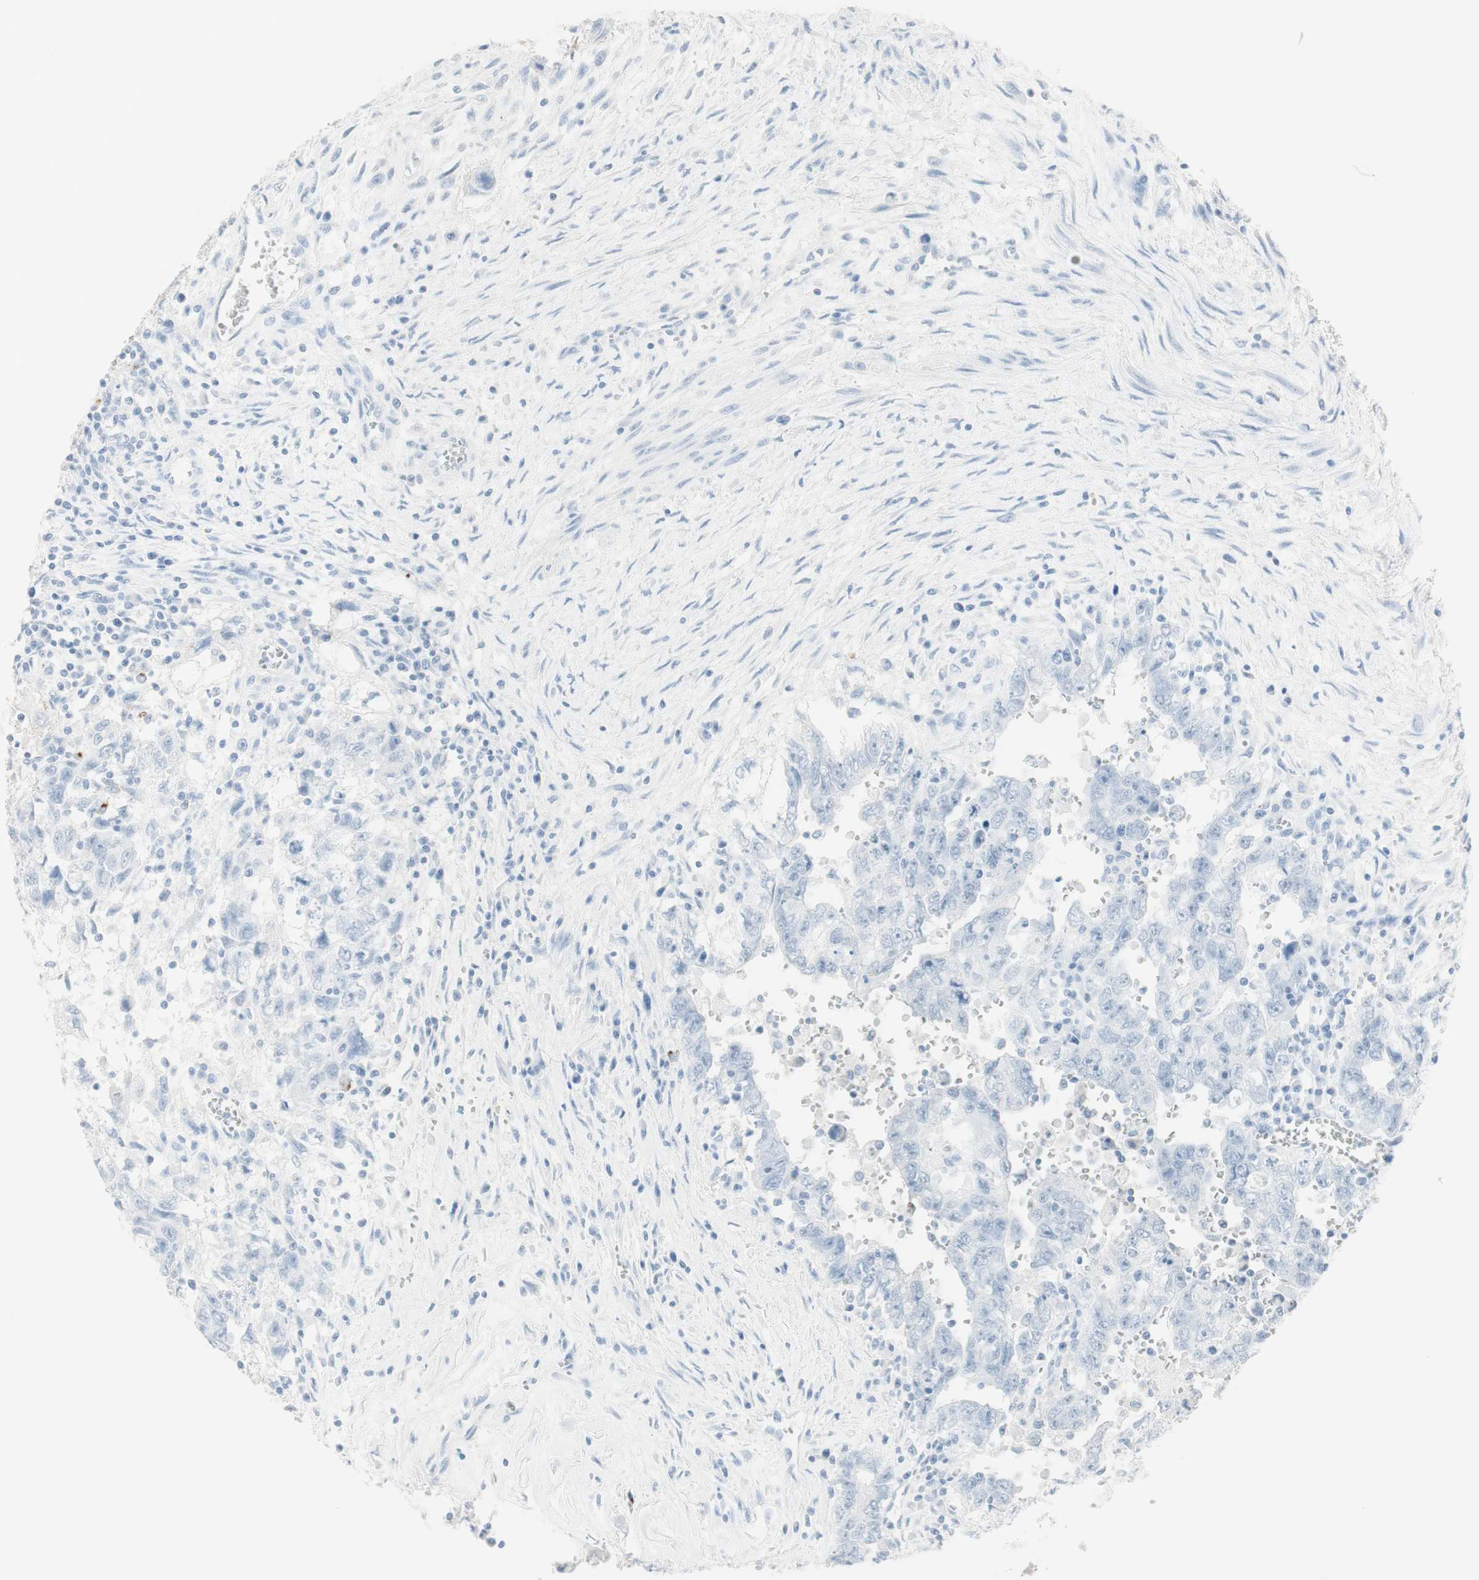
{"staining": {"intensity": "negative", "quantity": "none", "location": "none"}, "tissue": "testis cancer", "cell_type": "Tumor cells", "image_type": "cancer", "snomed": [{"axis": "morphology", "description": "Carcinoma, Embryonal, NOS"}, {"axis": "topography", "description": "Testis"}], "caption": "The micrograph reveals no significant staining in tumor cells of testis embryonal carcinoma.", "gene": "NAPSA", "patient": {"sex": "male", "age": 28}}